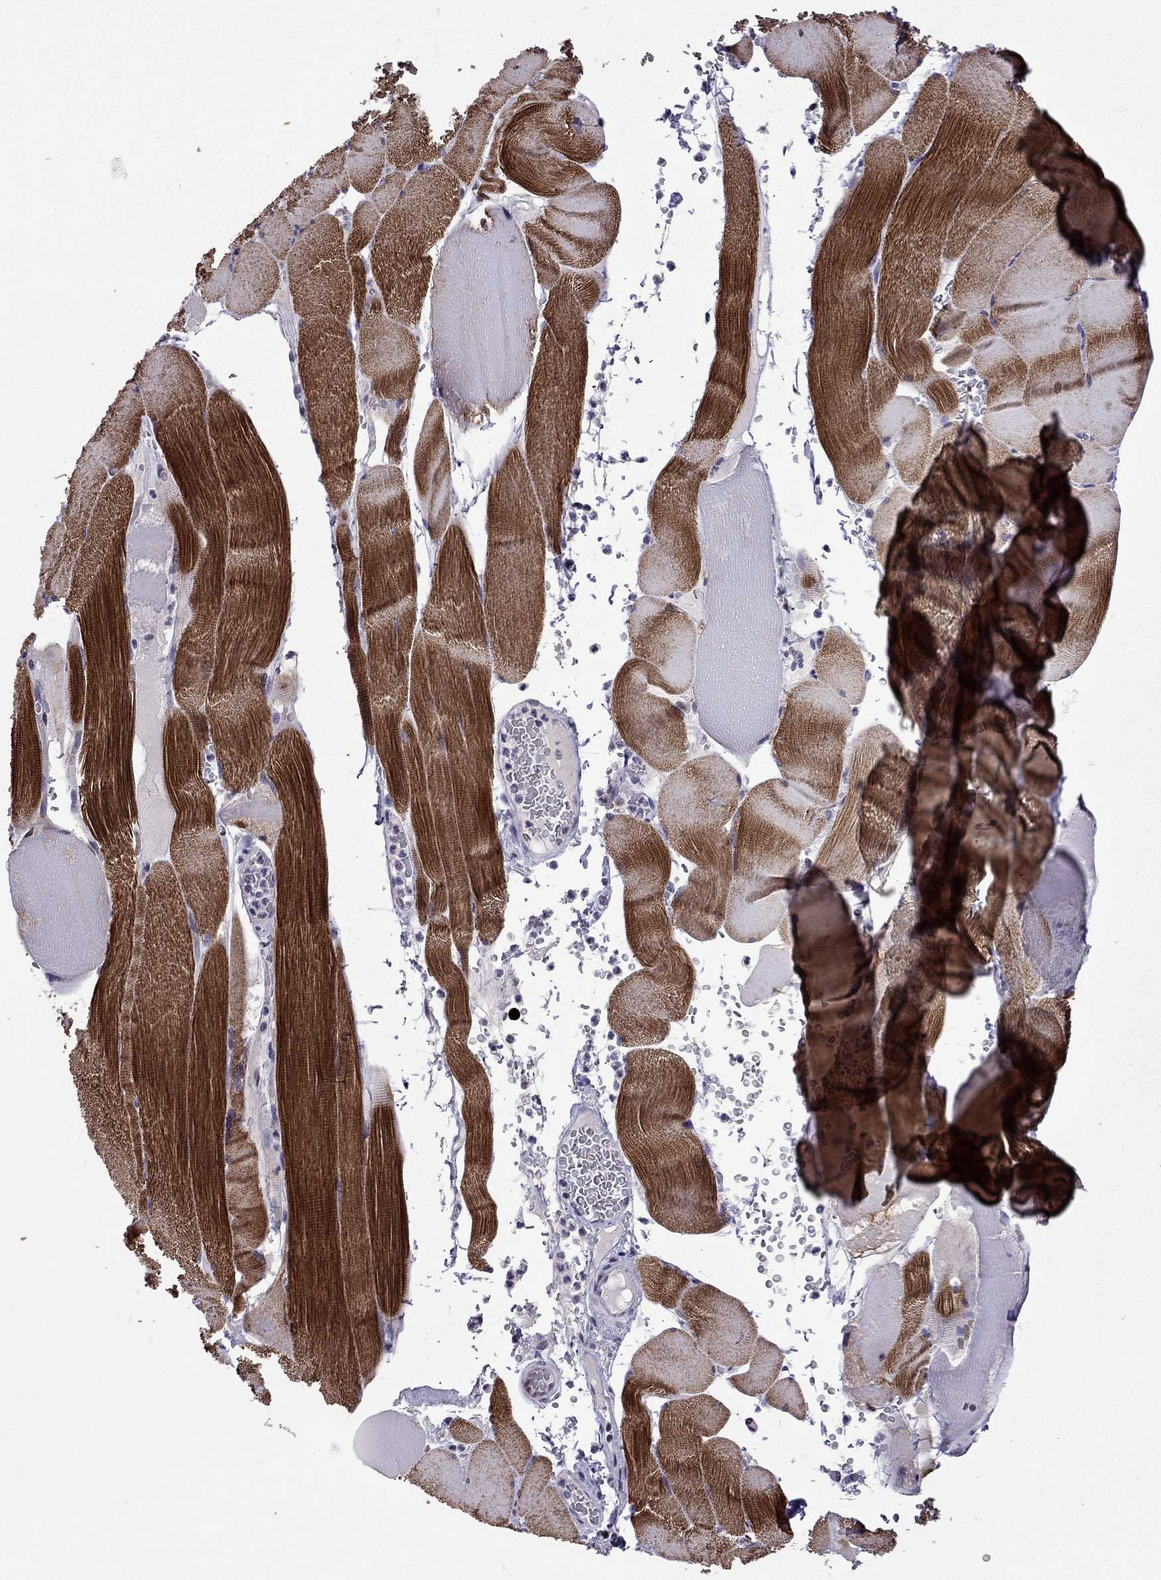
{"staining": {"intensity": "strong", "quantity": ">75%", "location": "cytoplasmic/membranous"}, "tissue": "skeletal muscle", "cell_type": "Myocytes", "image_type": "normal", "snomed": [{"axis": "morphology", "description": "Normal tissue, NOS"}, {"axis": "topography", "description": "Skeletal muscle"}], "caption": "Myocytes demonstrate high levels of strong cytoplasmic/membranous staining in approximately >75% of cells in normal skeletal muscle. Immunohistochemistry (ihc) stains the protein of interest in brown and the nuclei are stained blue.", "gene": "TTN", "patient": {"sex": "male", "age": 56}}